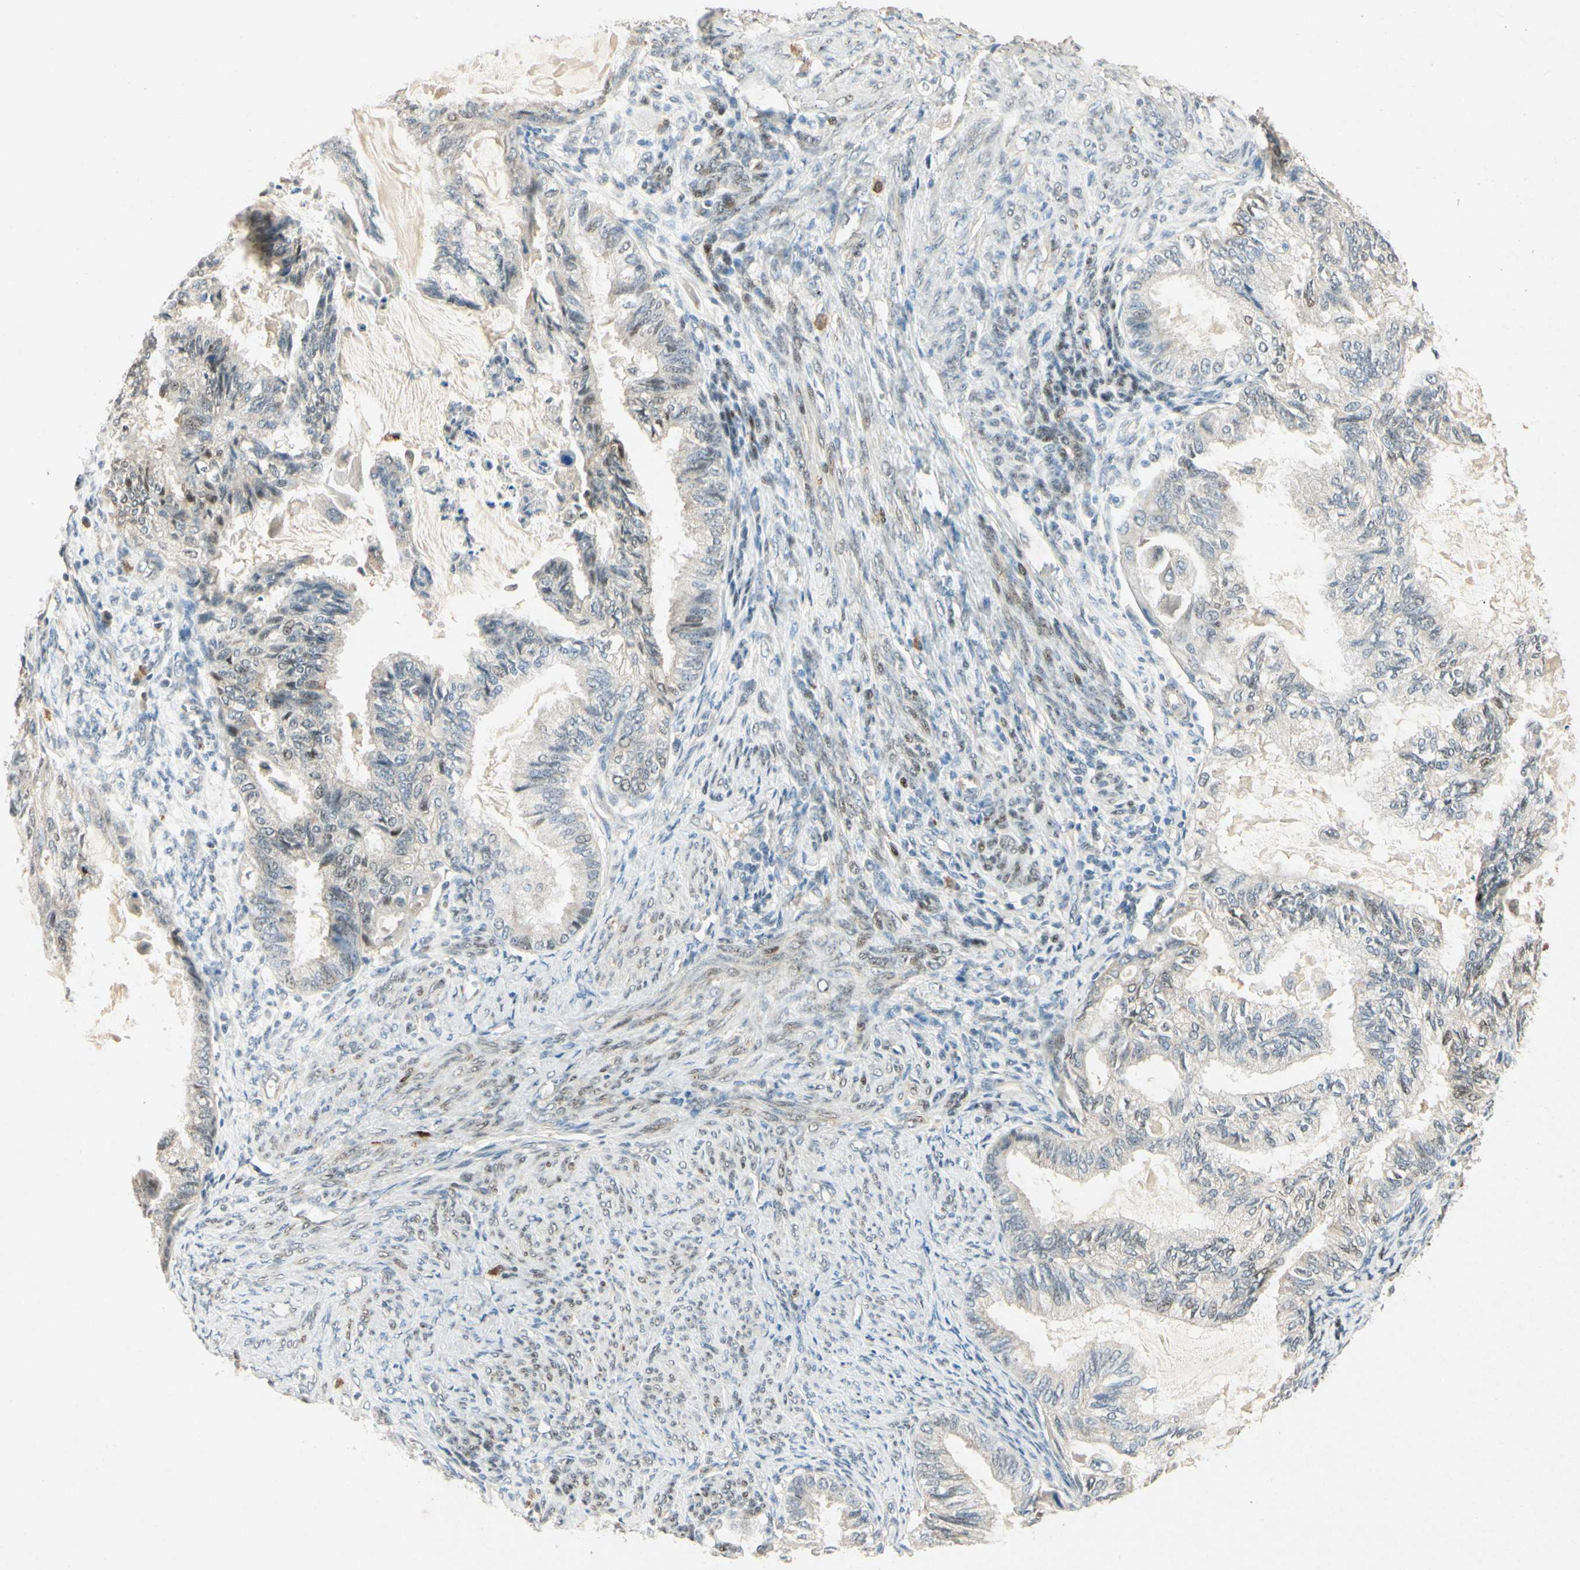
{"staining": {"intensity": "moderate", "quantity": "25%-75%", "location": "nuclear"}, "tissue": "cervical cancer", "cell_type": "Tumor cells", "image_type": "cancer", "snomed": [{"axis": "morphology", "description": "Normal tissue, NOS"}, {"axis": "morphology", "description": "Adenocarcinoma, NOS"}, {"axis": "topography", "description": "Cervix"}, {"axis": "topography", "description": "Endometrium"}], "caption": "DAB immunohistochemical staining of adenocarcinoma (cervical) exhibits moderate nuclear protein positivity in approximately 25%-75% of tumor cells. Using DAB (brown) and hematoxylin (blue) stains, captured at high magnification using brightfield microscopy.", "gene": "HSPA1B", "patient": {"sex": "female", "age": 86}}